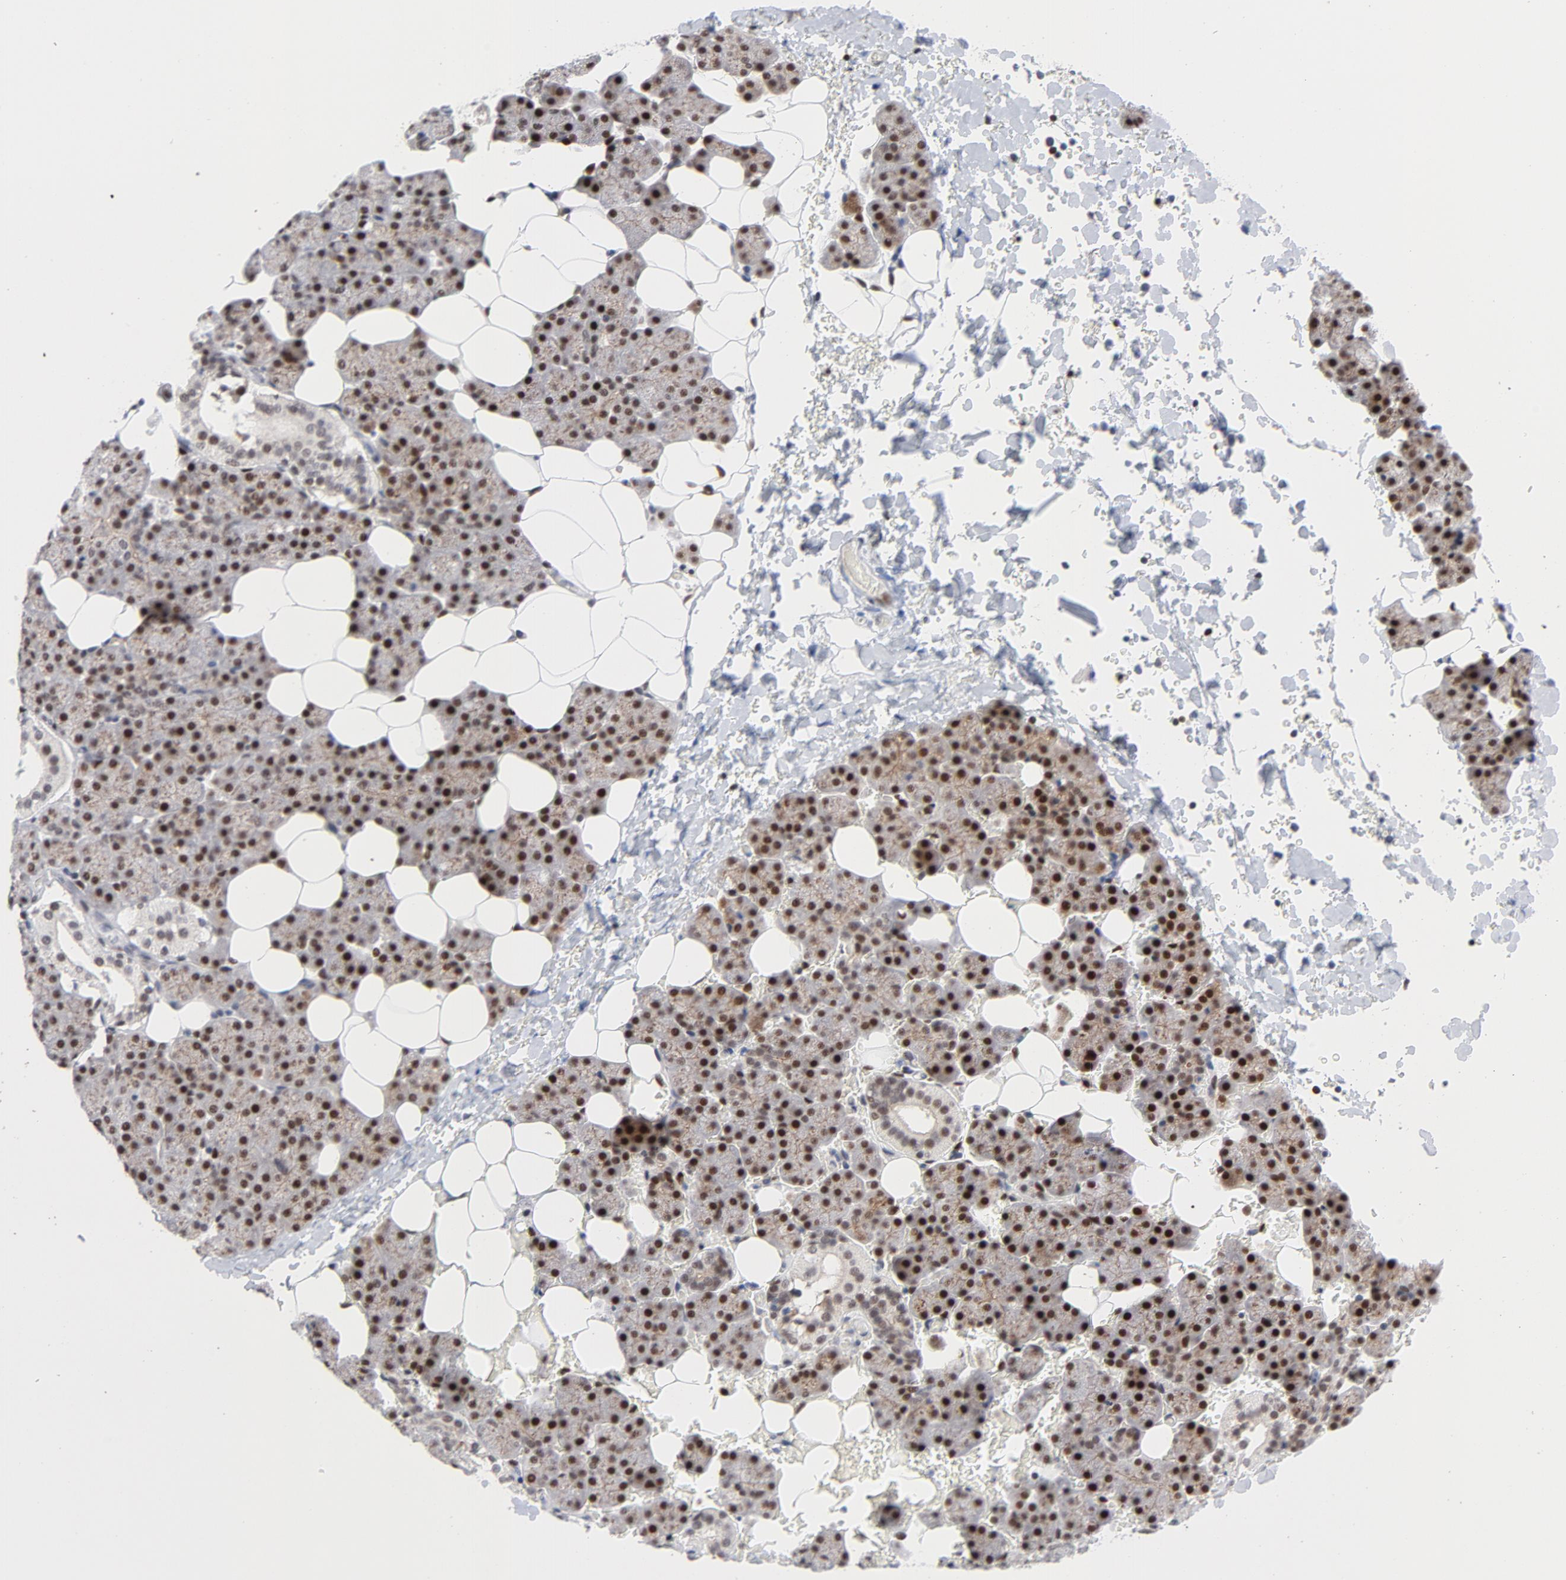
{"staining": {"intensity": "moderate", "quantity": ">75%", "location": "cytoplasmic/membranous,nuclear"}, "tissue": "salivary gland", "cell_type": "Glandular cells", "image_type": "normal", "snomed": [{"axis": "morphology", "description": "Normal tissue, NOS"}, {"axis": "topography", "description": "Lymph node"}, {"axis": "topography", "description": "Salivary gland"}], "caption": "A high-resolution histopathology image shows immunohistochemistry (IHC) staining of unremarkable salivary gland, which reveals moderate cytoplasmic/membranous,nuclear positivity in approximately >75% of glandular cells. The protein of interest is stained brown, and the nuclei are stained in blue (DAB (3,3'-diaminobenzidine) IHC with brightfield microscopy, high magnification).", "gene": "NFIC", "patient": {"sex": "male", "age": 8}}